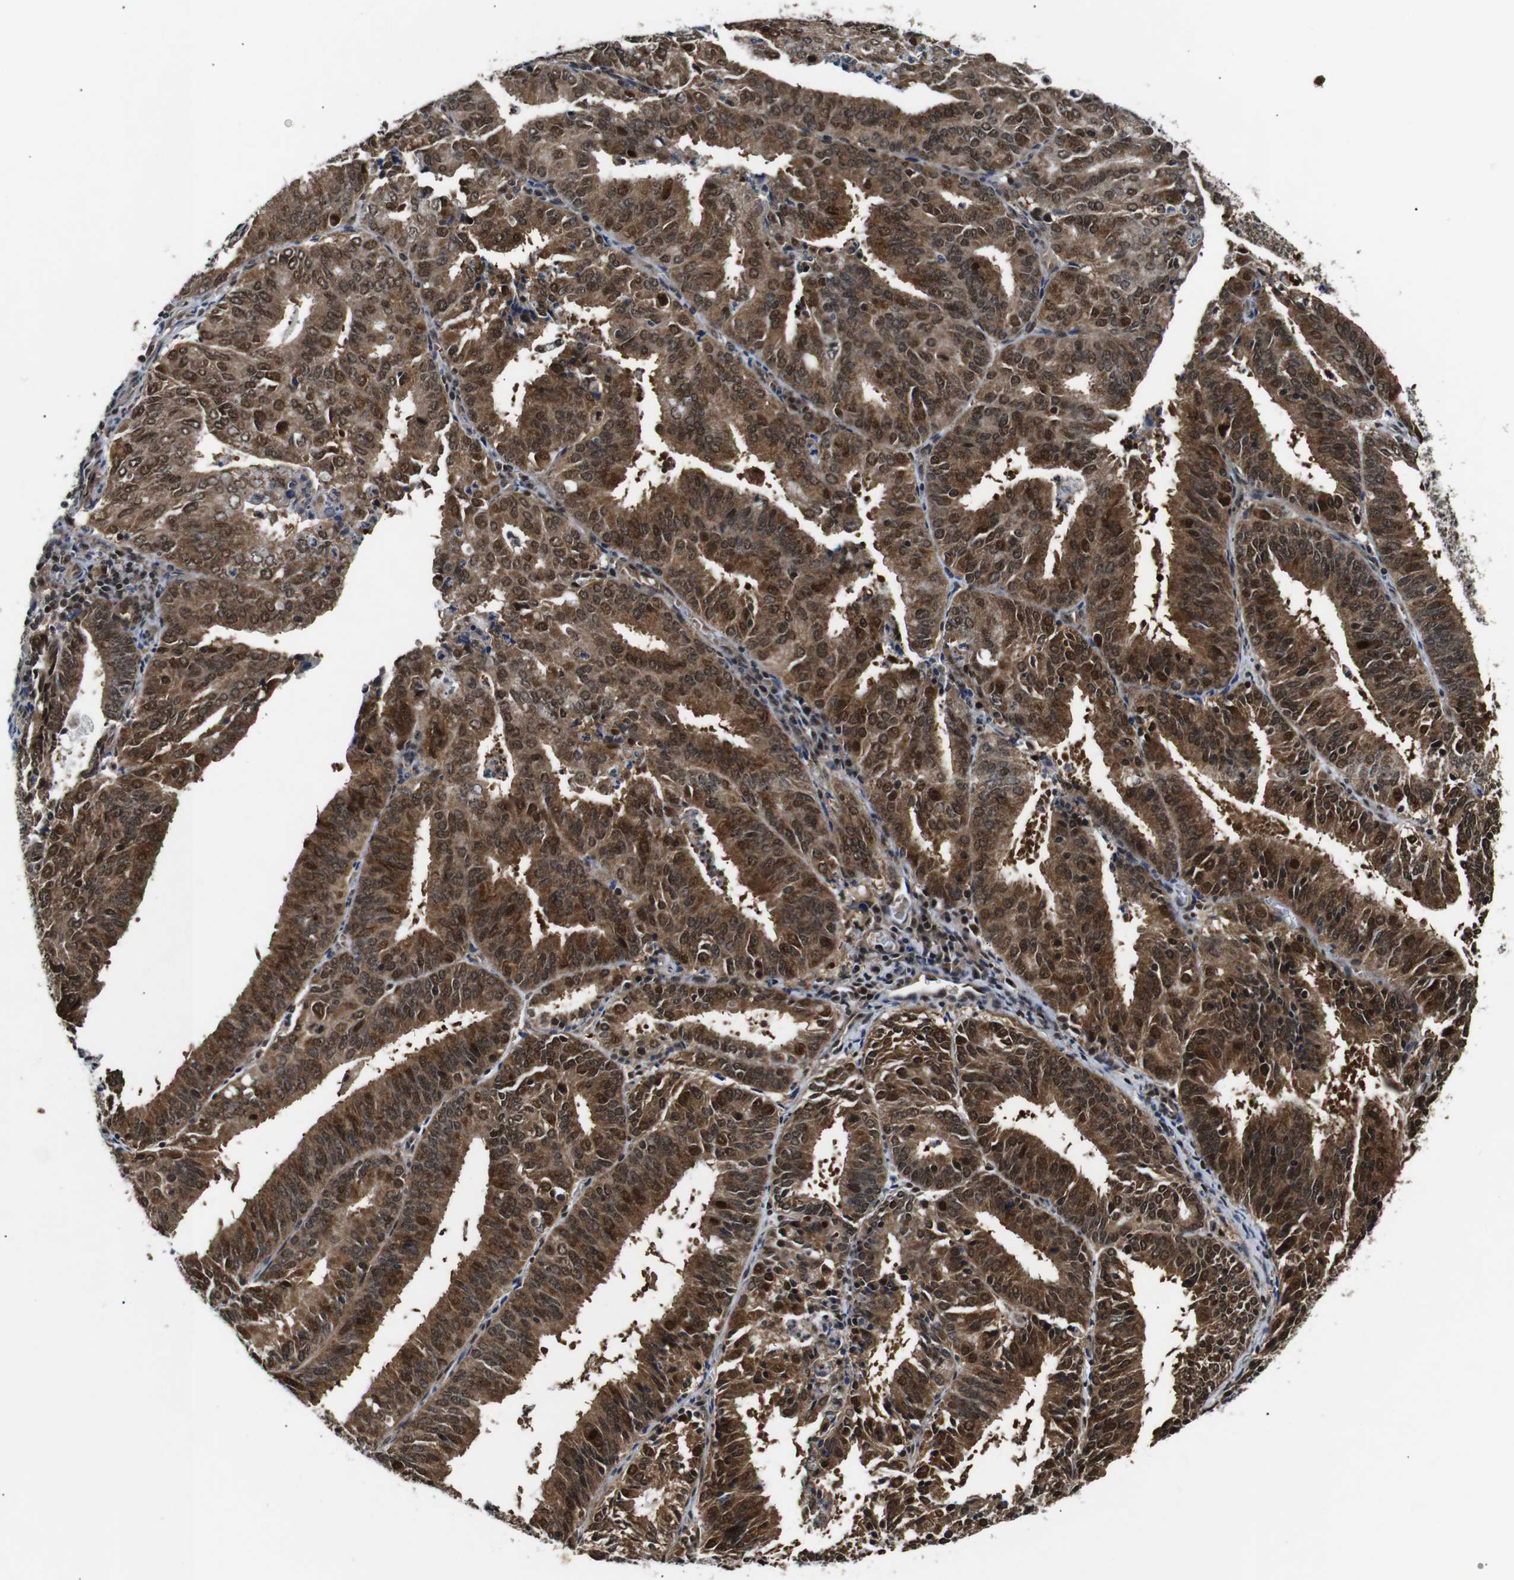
{"staining": {"intensity": "strong", "quantity": ">75%", "location": "cytoplasmic/membranous,nuclear"}, "tissue": "endometrial cancer", "cell_type": "Tumor cells", "image_type": "cancer", "snomed": [{"axis": "morphology", "description": "Adenocarcinoma, NOS"}, {"axis": "topography", "description": "Uterus"}], "caption": "Immunohistochemistry (IHC) staining of endometrial cancer (adenocarcinoma), which exhibits high levels of strong cytoplasmic/membranous and nuclear expression in approximately >75% of tumor cells indicating strong cytoplasmic/membranous and nuclear protein expression. The staining was performed using DAB (3,3'-diaminobenzidine) (brown) for protein detection and nuclei were counterstained in hematoxylin (blue).", "gene": "SKP1", "patient": {"sex": "female", "age": 60}}